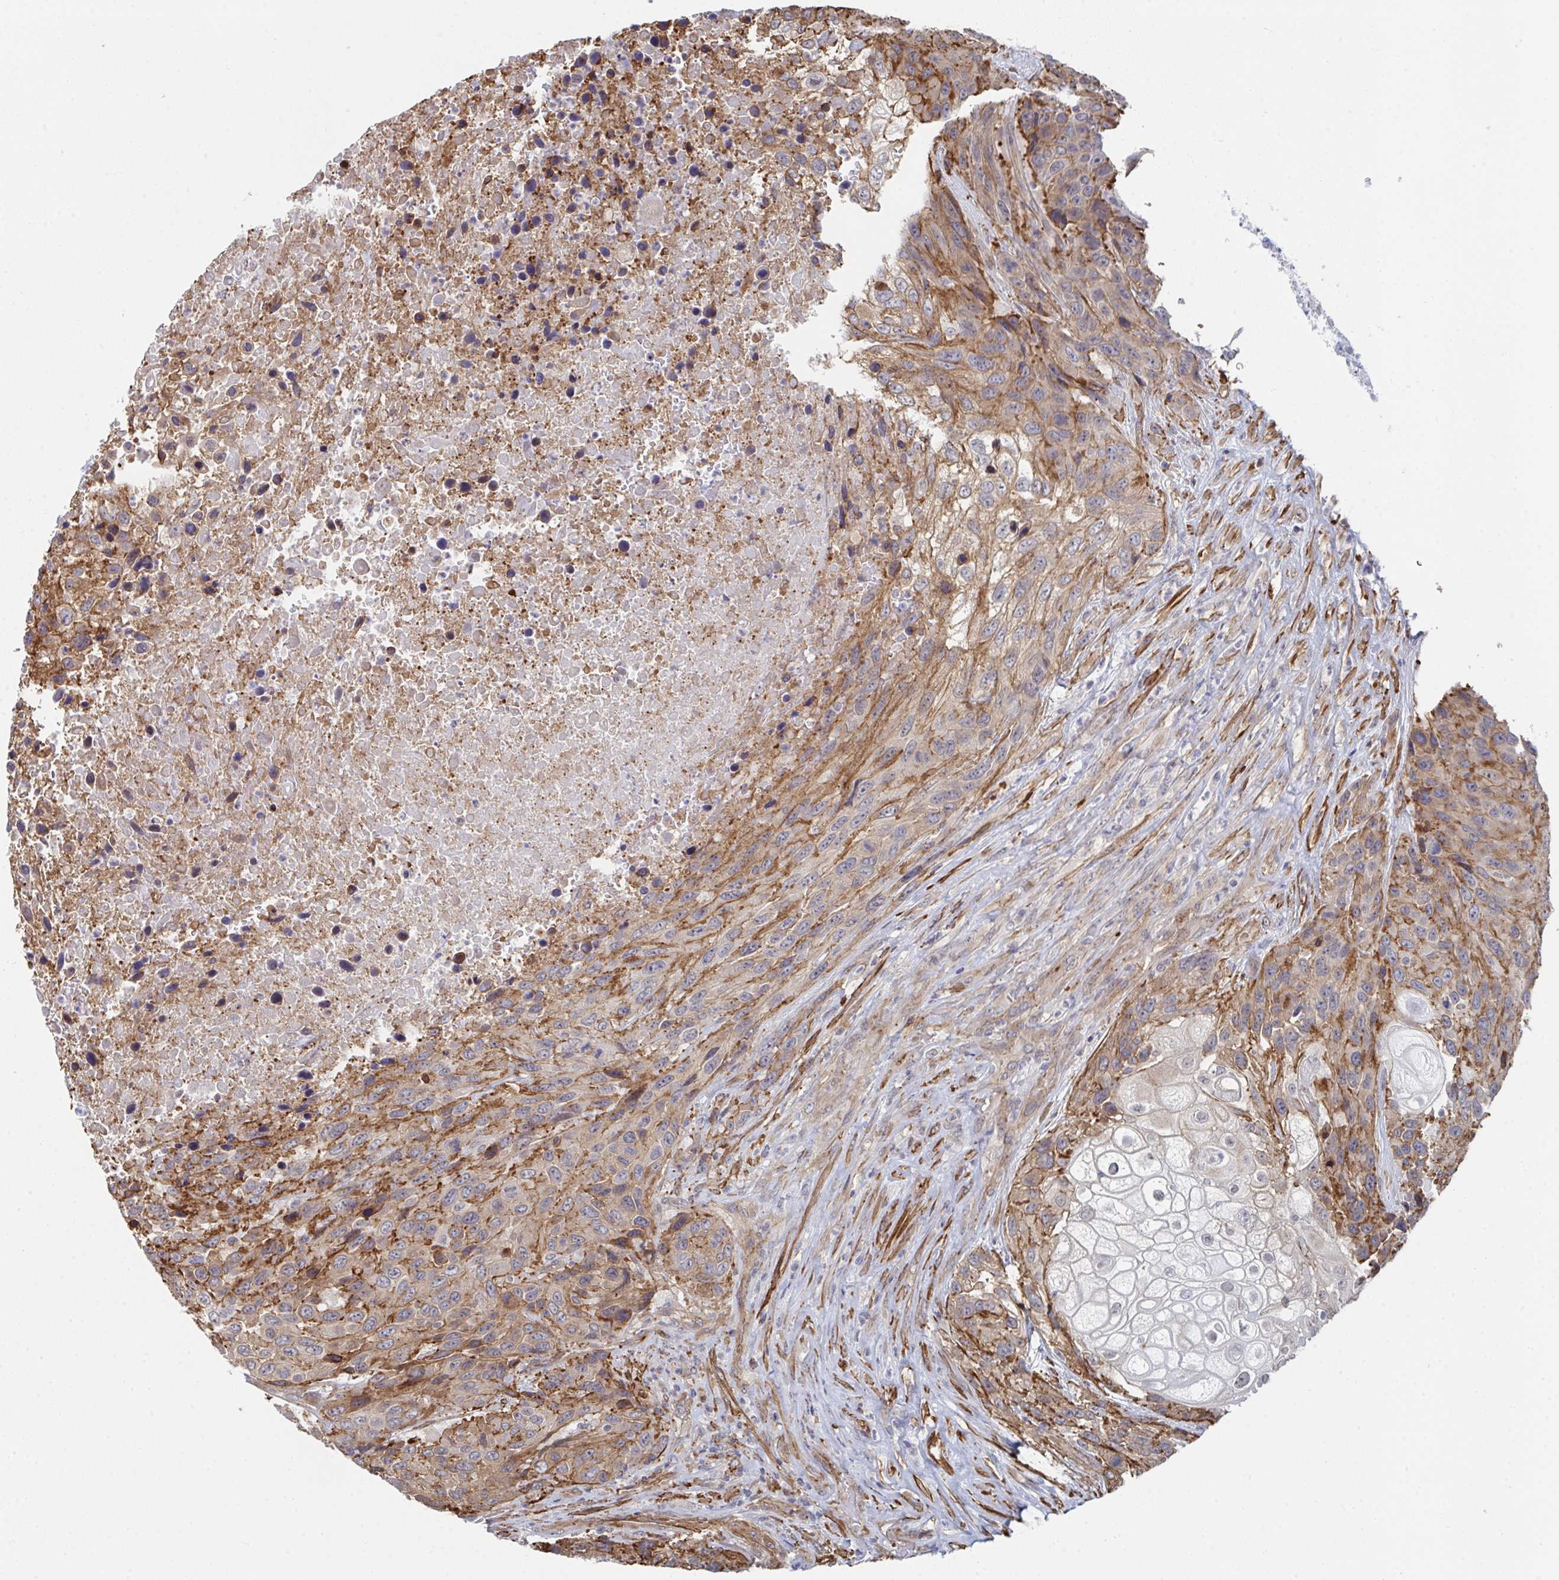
{"staining": {"intensity": "moderate", "quantity": "25%-75%", "location": "cytoplasmic/membranous"}, "tissue": "urothelial cancer", "cell_type": "Tumor cells", "image_type": "cancer", "snomed": [{"axis": "morphology", "description": "Urothelial carcinoma, High grade"}, {"axis": "topography", "description": "Urinary bladder"}], "caption": "The immunohistochemical stain labels moderate cytoplasmic/membranous positivity in tumor cells of urothelial cancer tissue.", "gene": "NEURL4", "patient": {"sex": "female", "age": 70}}